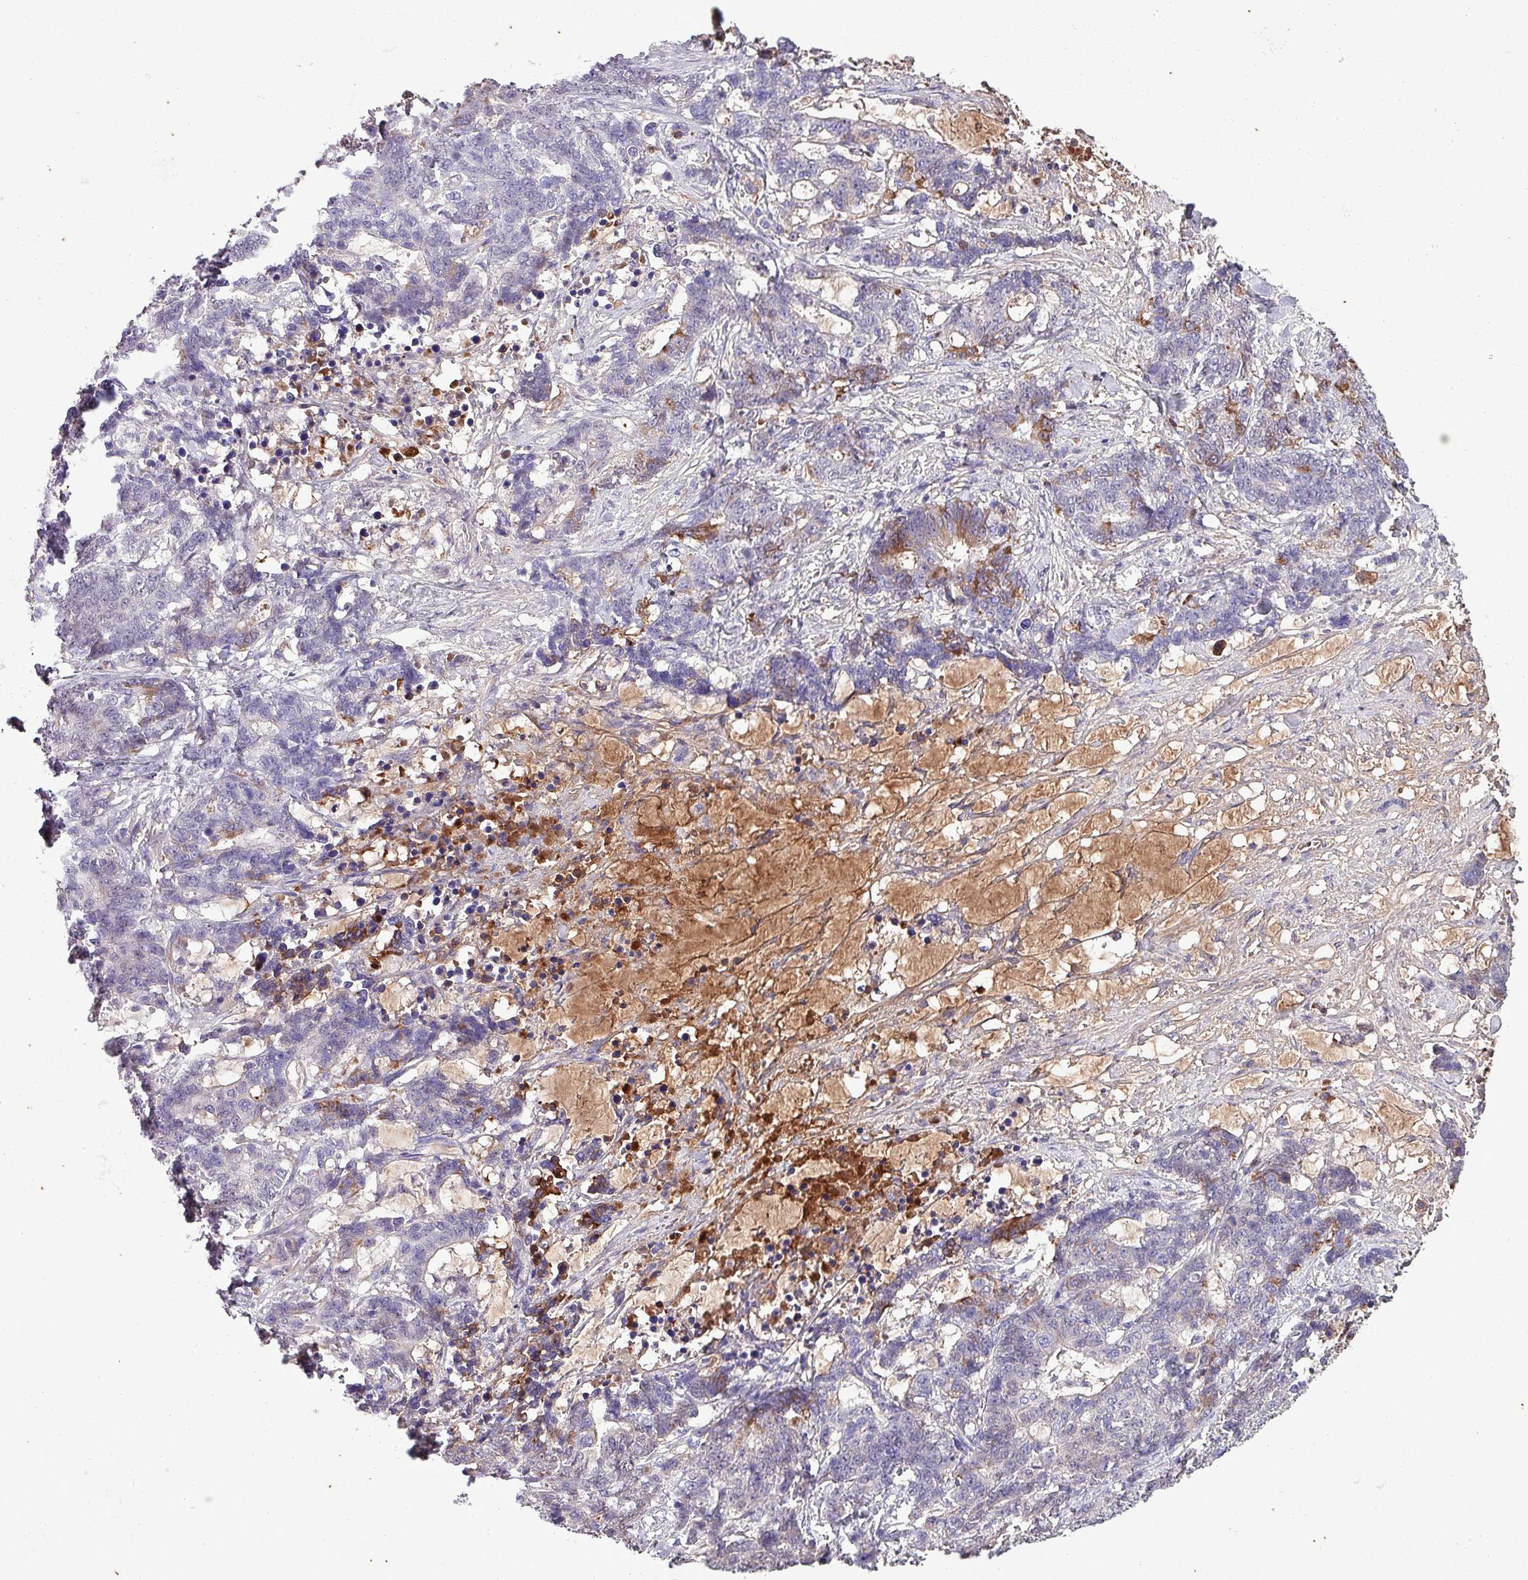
{"staining": {"intensity": "moderate", "quantity": "<25%", "location": "cytoplasmic/membranous"}, "tissue": "stomach cancer", "cell_type": "Tumor cells", "image_type": "cancer", "snomed": [{"axis": "morphology", "description": "Normal tissue, NOS"}, {"axis": "morphology", "description": "Adenocarcinoma, NOS"}, {"axis": "topography", "description": "Stomach"}], "caption": "DAB immunohistochemical staining of human stomach cancer (adenocarcinoma) exhibits moderate cytoplasmic/membranous protein expression in approximately <25% of tumor cells.", "gene": "HP", "patient": {"sex": "female", "age": 64}}